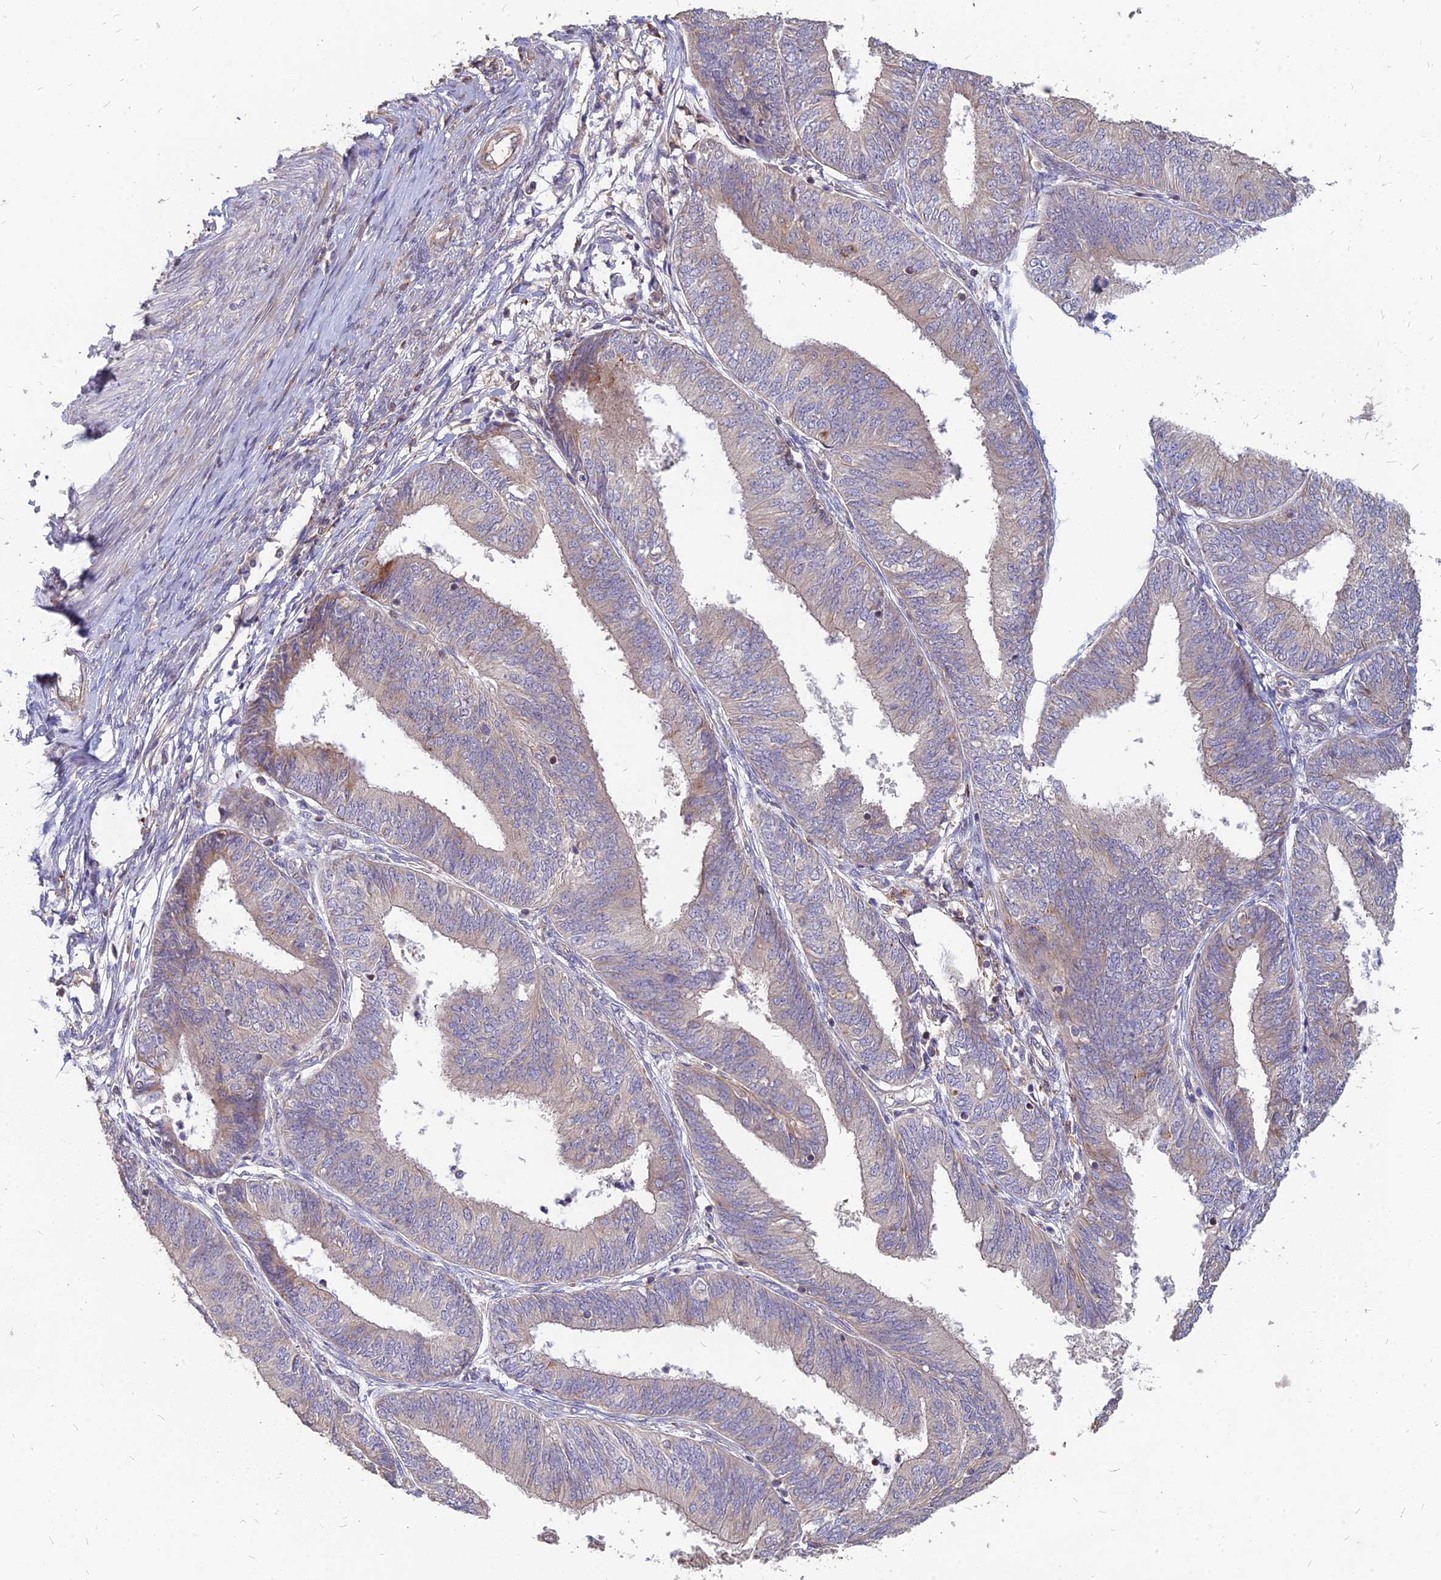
{"staining": {"intensity": "weak", "quantity": "<25%", "location": "cytoplasmic/membranous"}, "tissue": "endometrial cancer", "cell_type": "Tumor cells", "image_type": "cancer", "snomed": [{"axis": "morphology", "description": "Adenocarcinoma, NOS"}, {"axis": "topography", "description": "Endometrium"}], "caption": "Tumor cells show no significant staining in endometrial cancer. (Brightfield microscopy of DAB (3,3'-diaminobenzidine) immunohistochemistry (IHC) at high magnification).", "gene": "ST3GAL6", "patient": {"sex": "female", "age": 58}}